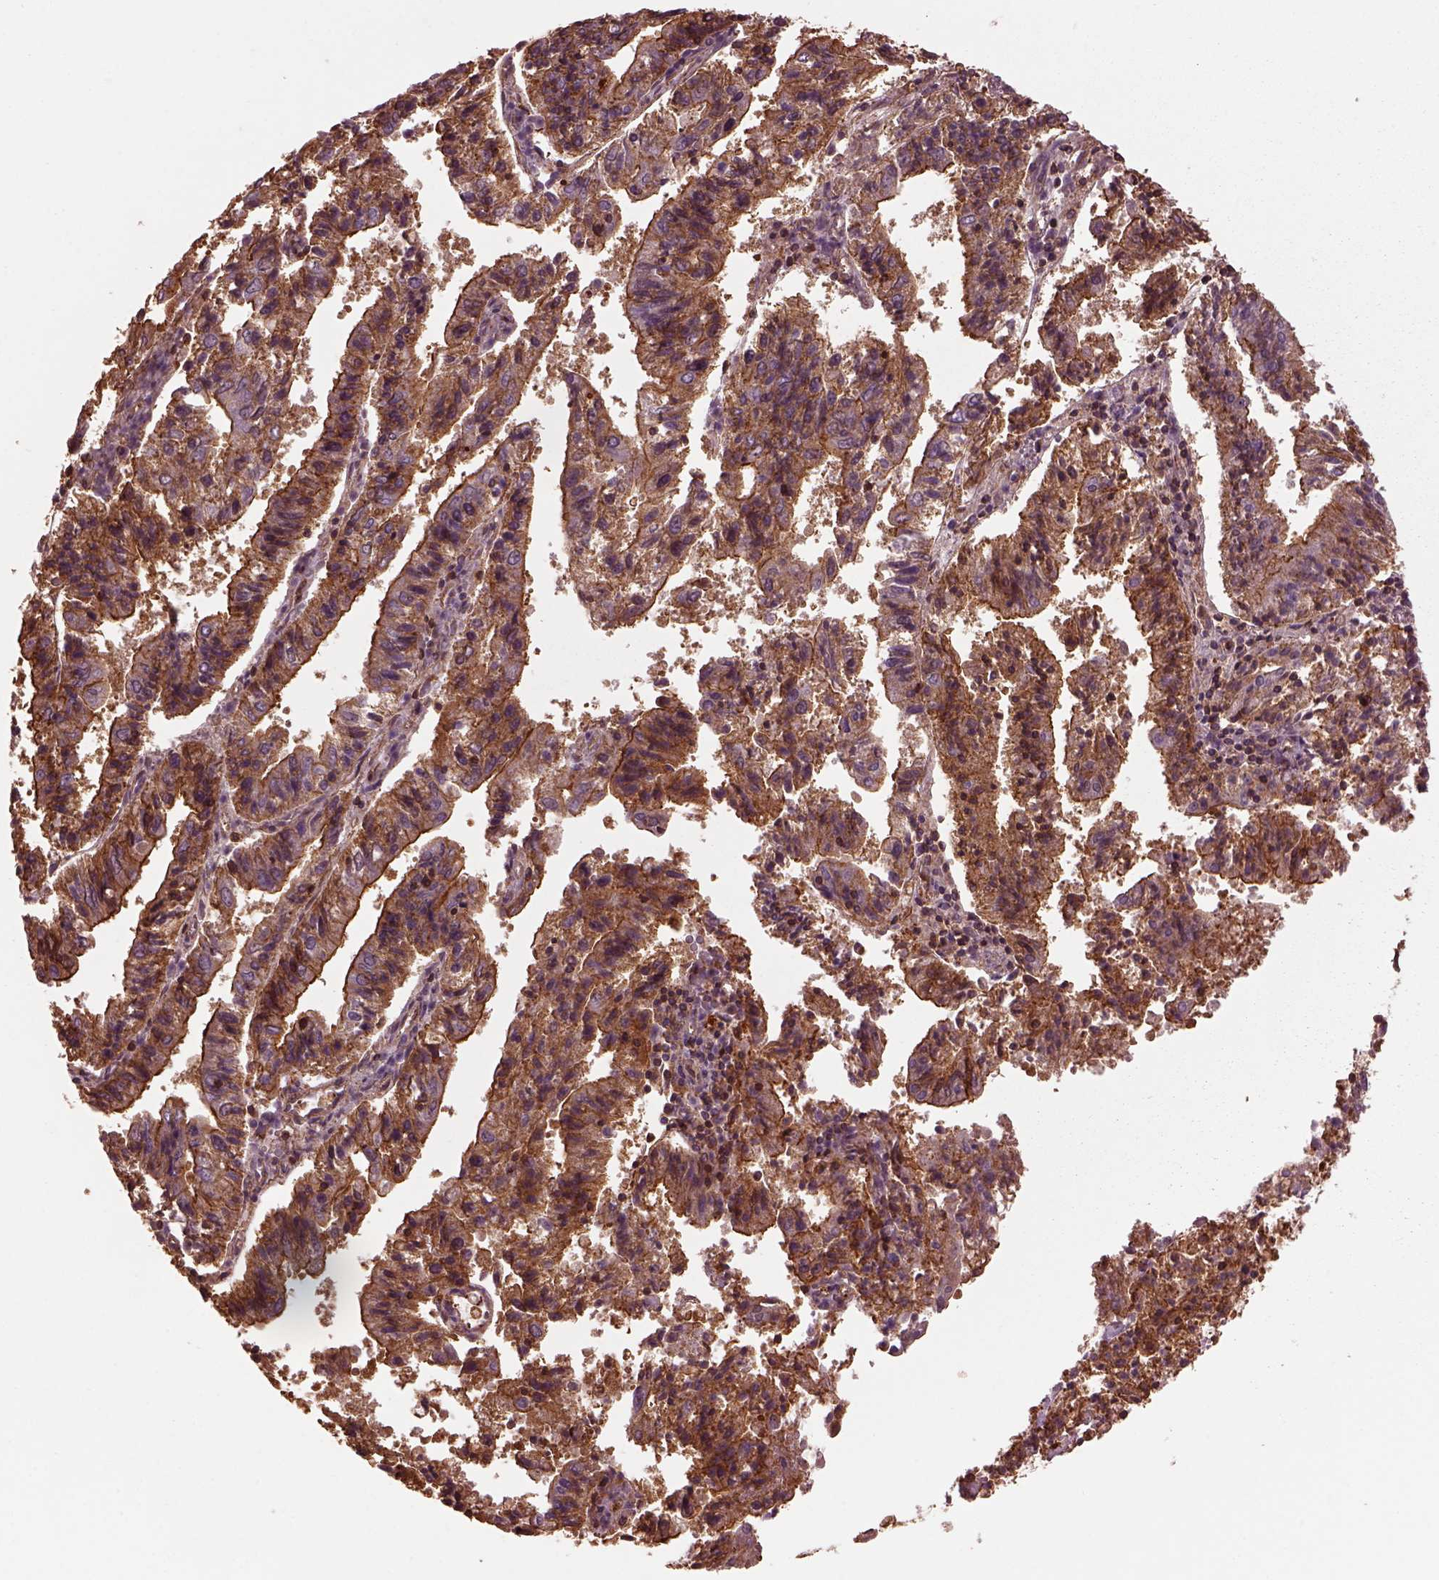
{"staining": {"intensity": "strong", "quantity": ">75%", "location": "cytoplasmic/membranous"}, "tissue": "endometrial cancer", "cell_type": "Tumor cells", "image_type": "cancer", "snomed": [{"axis": "morphology", "description": "Adenocarcinoma, NOS"}, {"axis": "topography", "description": "Endometrium"}], "caption": "A brown stain highlights strong cytoplasmic/membranous positivity of a protein in human endometrial cancer (adenocarcinoma) tumor cells.", "gene": "MYL6", "patient": {"sex": "female", "age": 82}}